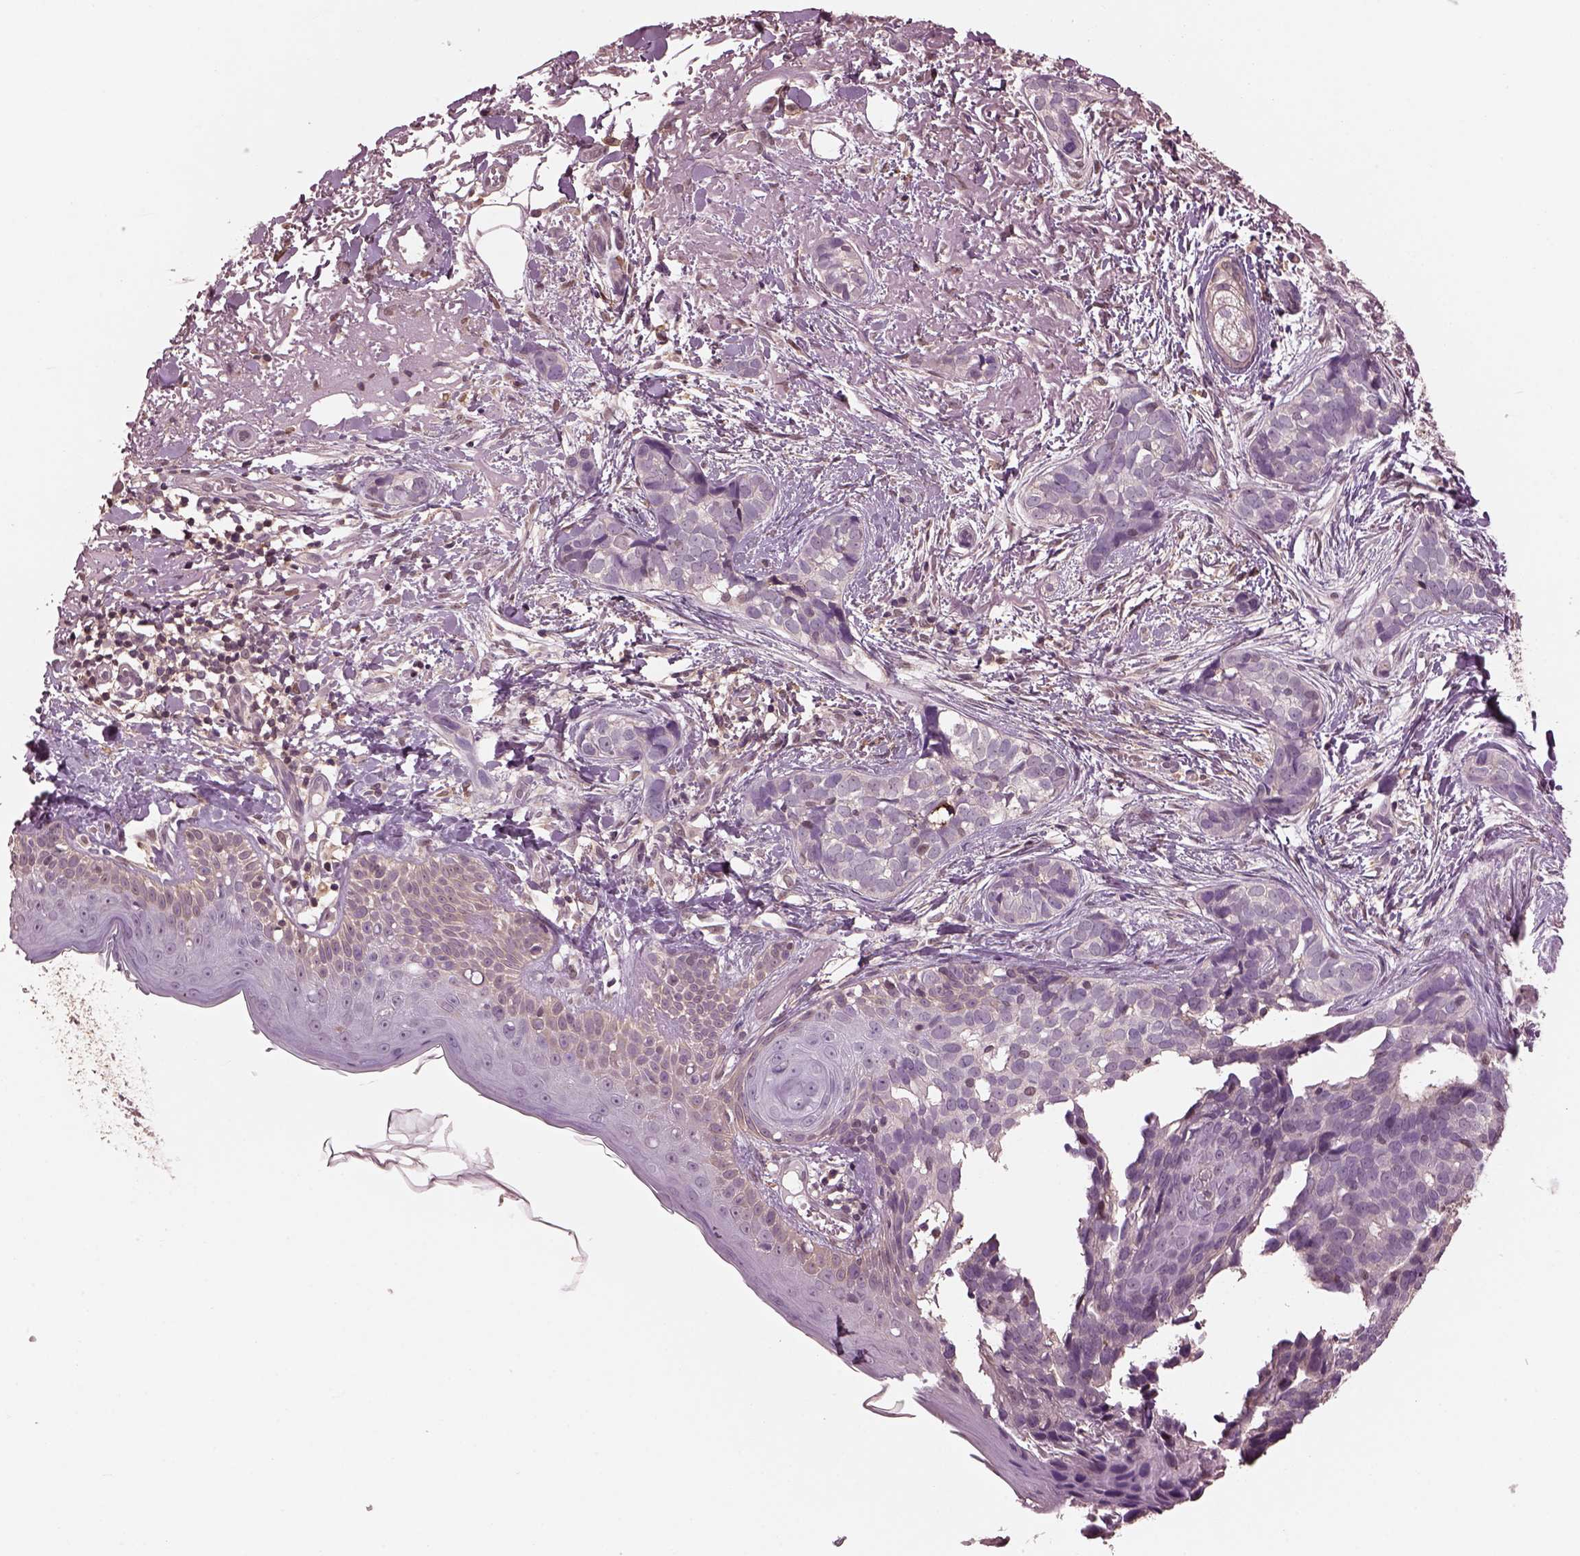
{"staining": {"intensity": "negative", "quantity": "none", "location": "none"}, "tissue": "skin cancer", "cell_type": "Tumor cells", "image_type": "cancer", "snomed": [{"axis": "morphology", "description": "Basal cell carcinoma"}, {"axis": "topography", "description": "Skin"}], "caption": "DAB (3,3'-diaminobenzidine) immunohistochemical staining of human skin basal cell carcinoma displays no significant expression in tumor cells.", "gene": "SRI", "patient": {"sex": "male", "age": 87}}